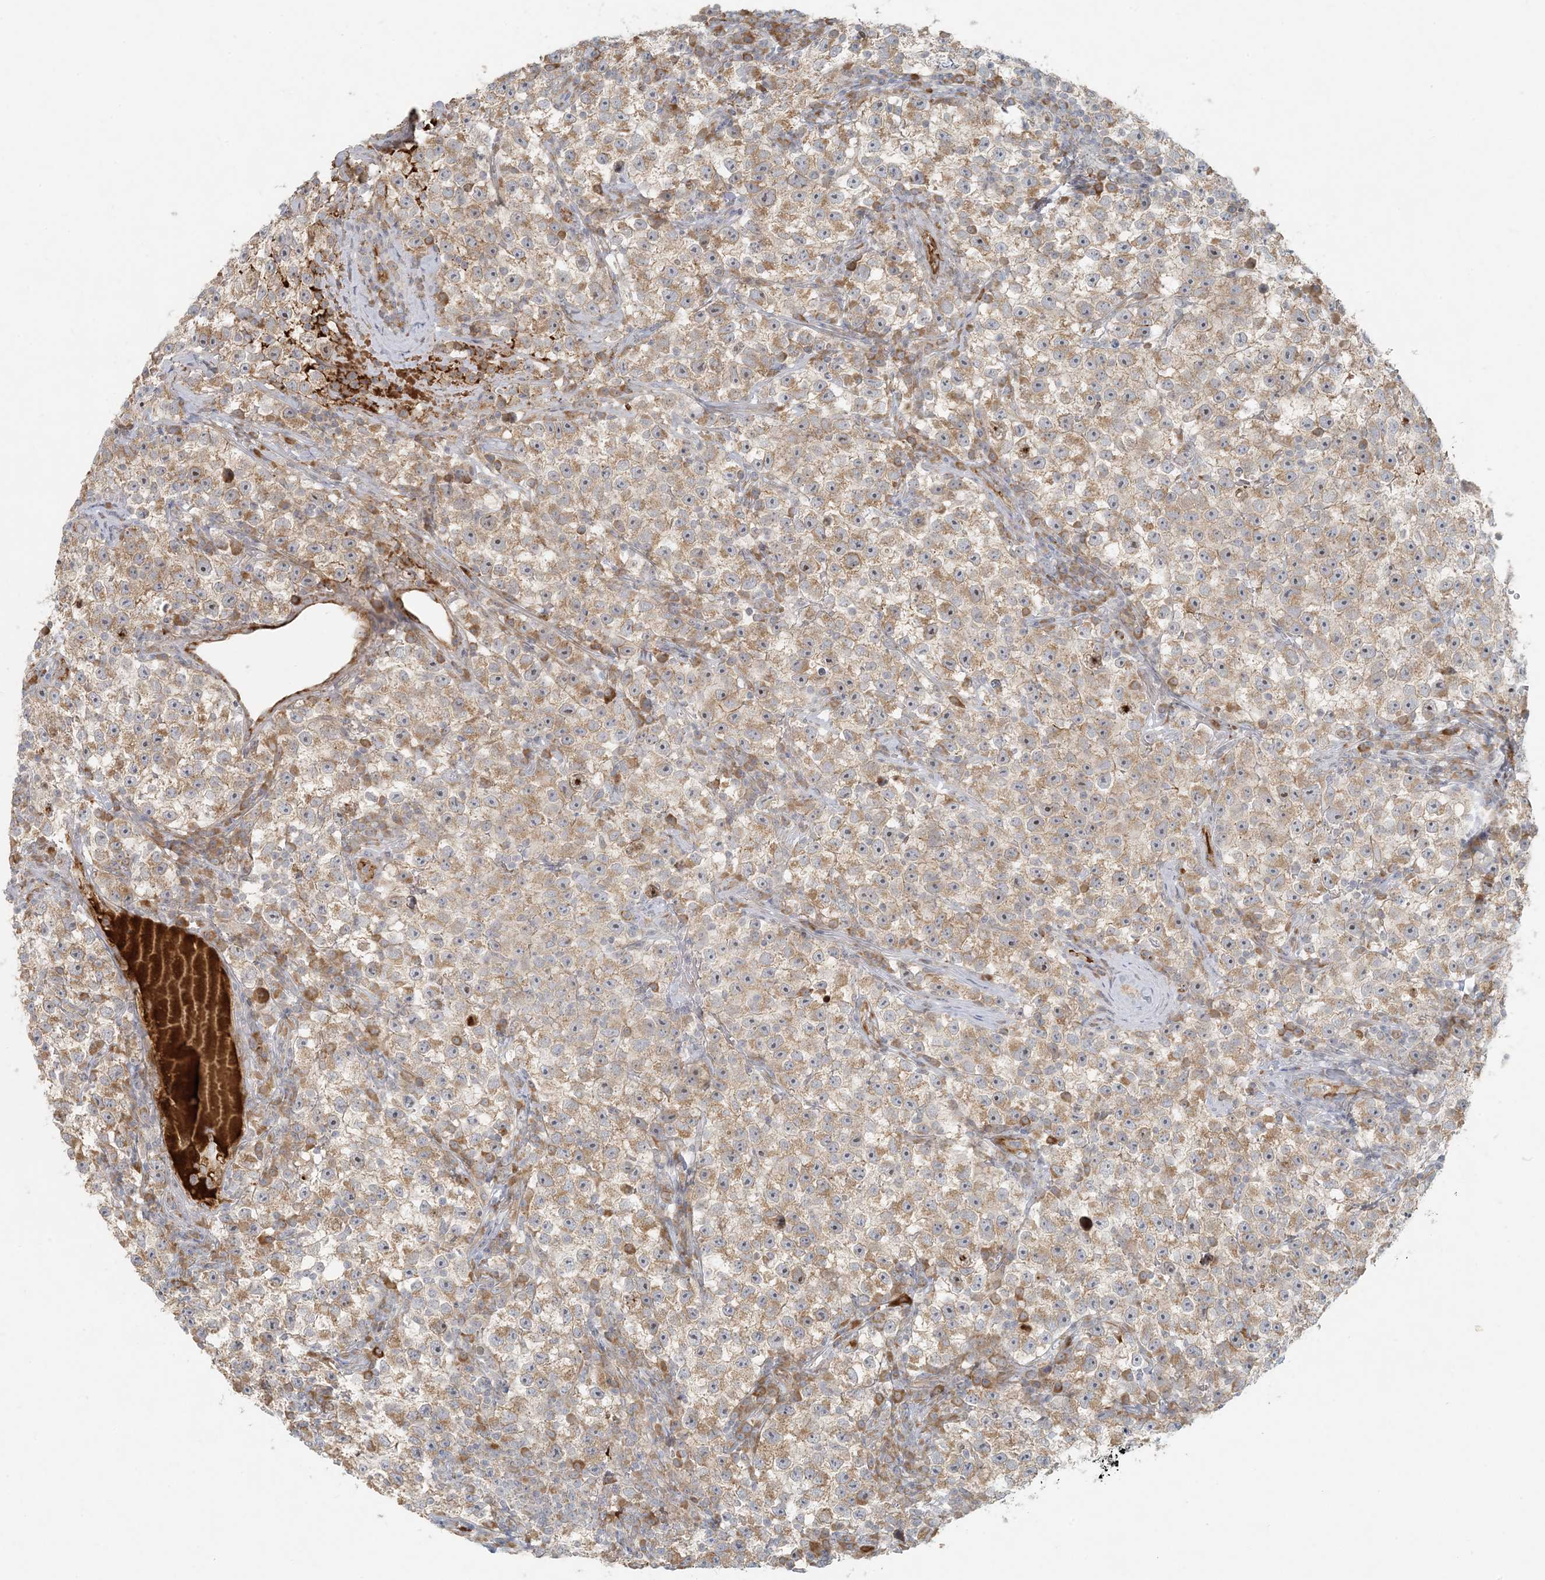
{"staining": {"intensity": "moderate", "quantity": ">75%", "location": "cytoplasmic/membranous"}, "tissue": "testis cancer", "cell_type": "Tumor cells", "image_type": "cancer", "snomed": [{"axis": "morphology", "description": "Seminoma, NOS"}, {"axis": "topography", "description": "Testis"}], "caption": "Moderate cytoplasmic/membranous staining for a protein is appreciated in about >75% of tumor cells of seminoma (testis) using immunohistochemistry (IHC).", "gene": "HACL1", "patient": {"sex": "male", "age": 22}}